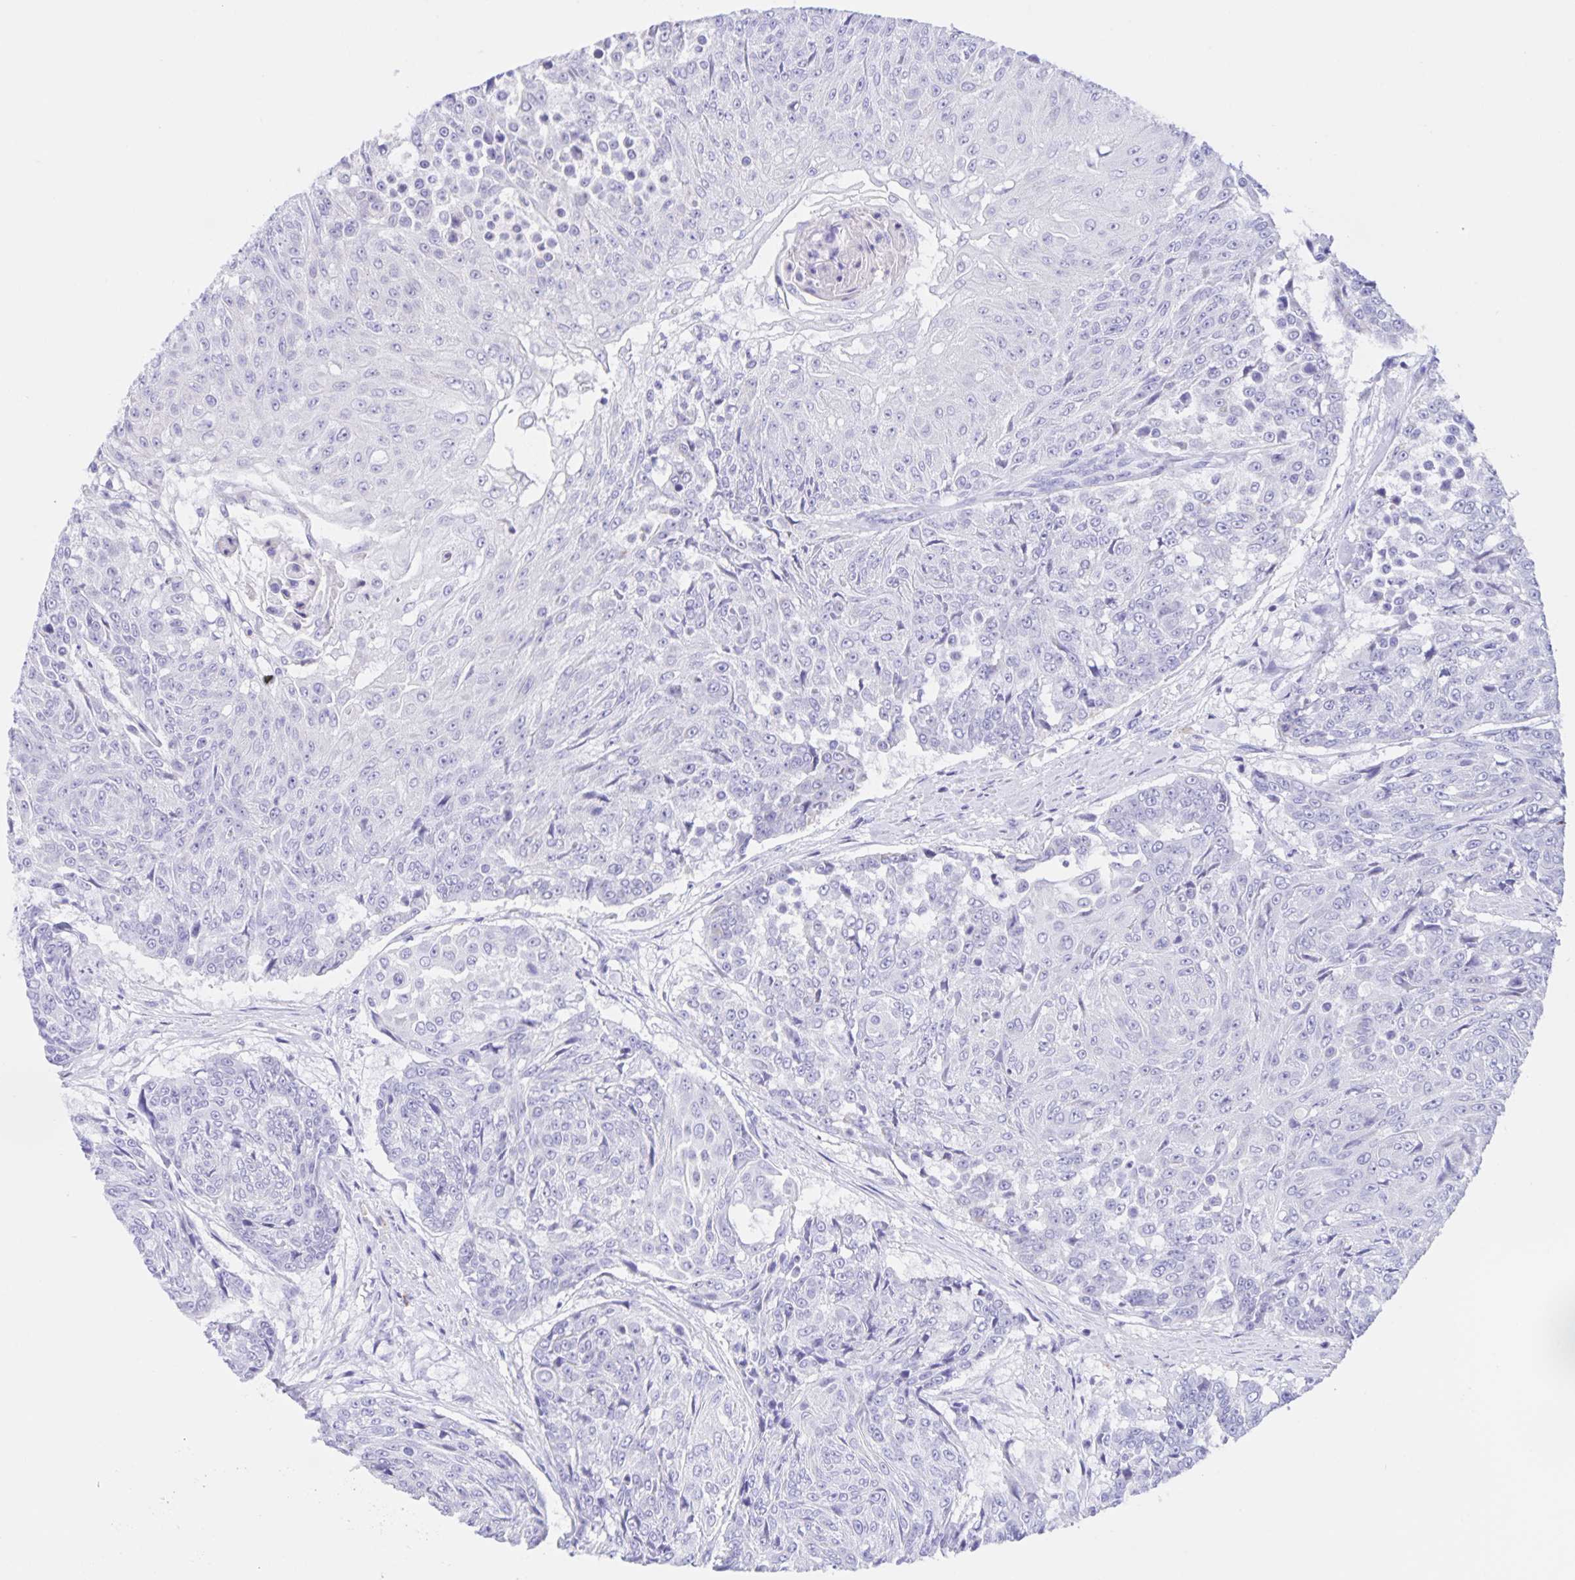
{"staining": {"intensity": "negative", "quantity": "none", "location": "none"}, "tissue": "urothelial cancer", "cell_type": "Tumor cells", "image_type": "cancer", "snomed": [{"axis": "morphology", "description": "Urothelial carcinoma, High grade"}, {"axis": "topography", "description": "Urinary bladder"}], "caption": "Immunohistochemistry histopathology image of human urothelial cancer stained for a protein (brown), which demonstrates no expression in tumor cells. Brightfield microscopy of immunohistochemistry (IHC) stained with DAB (brown) and hematoxylin (blue), captured at high magnification.", "gene": "CATSPER4", "patient": {"sex": "female", "age": 63}}